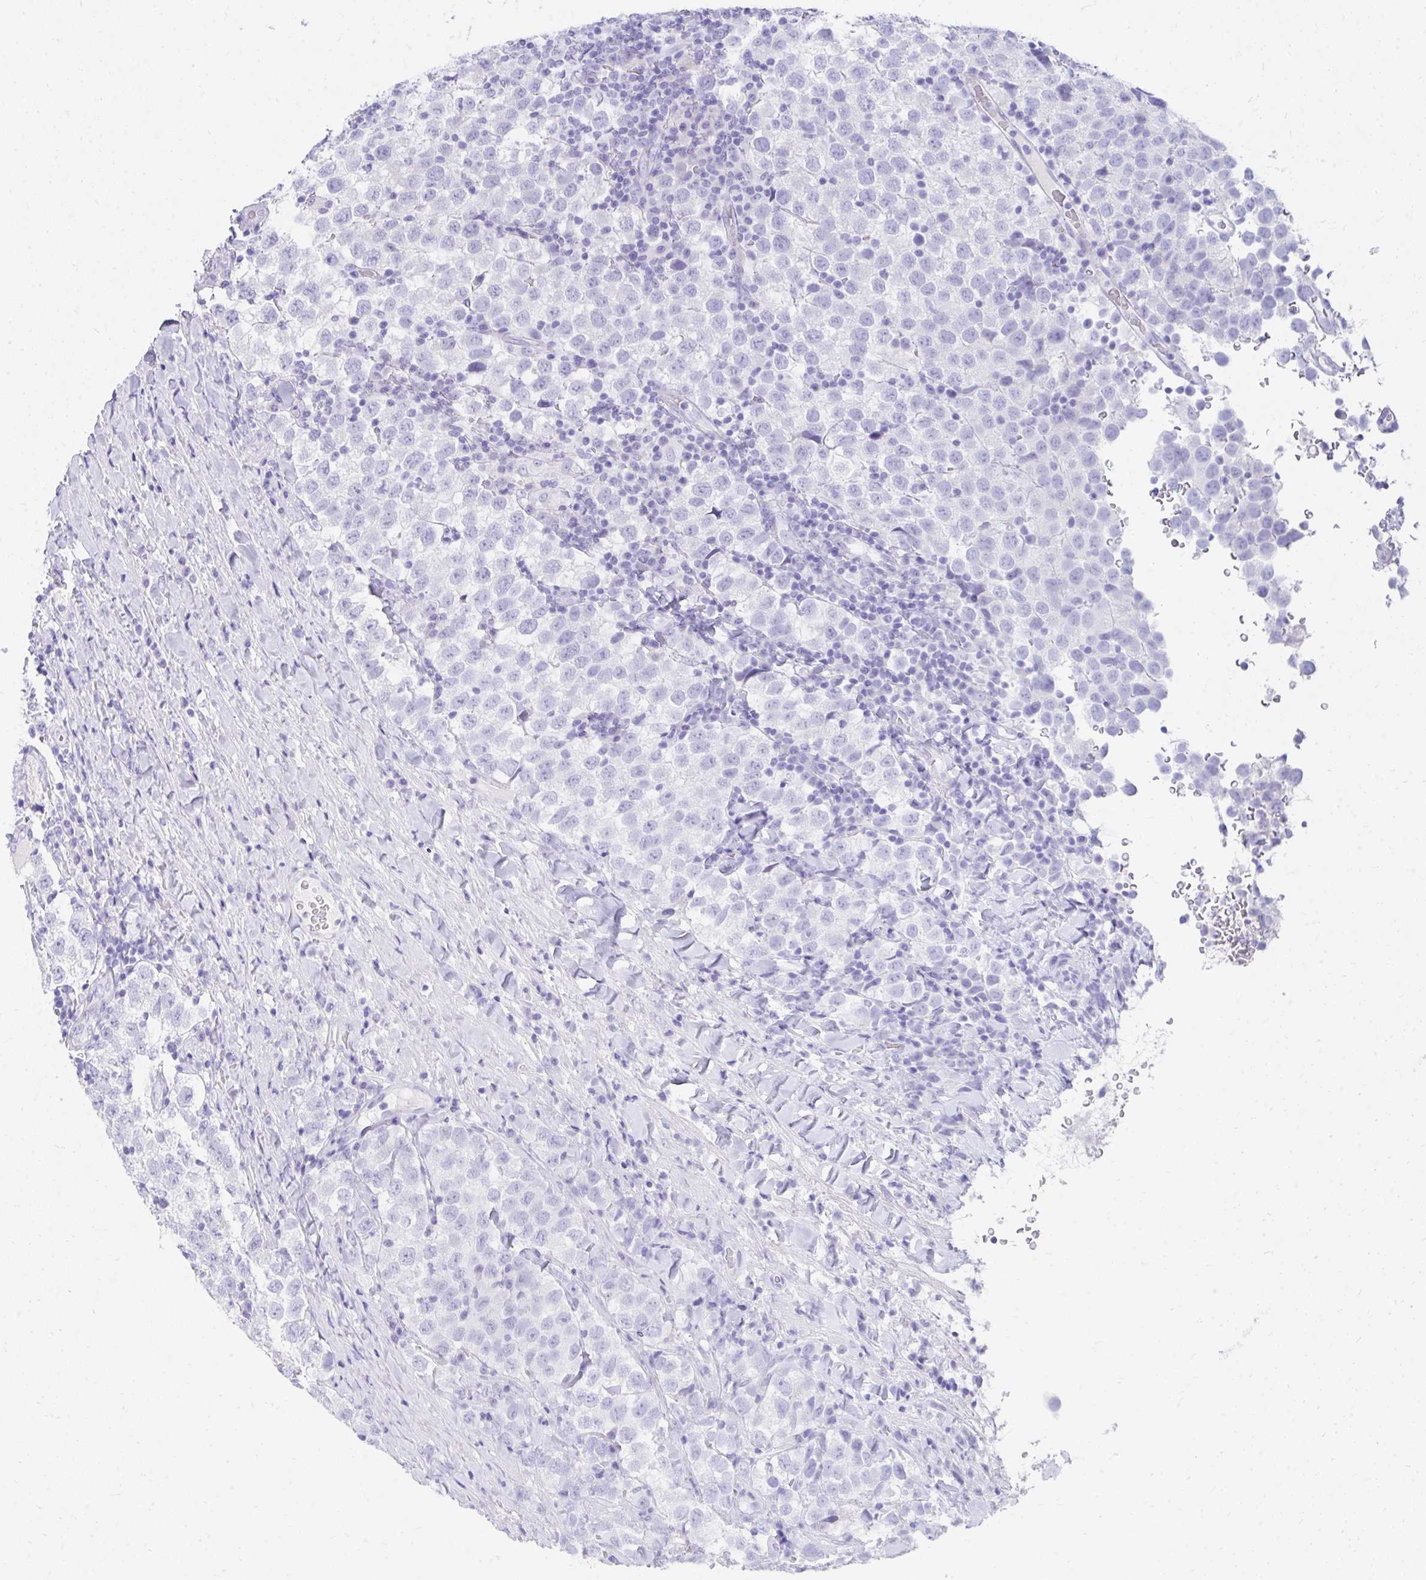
{"staining": {"intensity": "negative", "quantity": "none", "location": "none"}, "tissue": "testis cancer", "cell_type": "Tumor cells", "image_type": "cancer", "snomed": [{"axis": "morphology", "description": "Seminoma, NOS"}, {"axis": "topography", "description": "Testis"}], "caption": "IHC histopathology image of human testis cancer (seminoma) stained for a protein (brown), which reveals no positivity in tumor cells.", "gene": "SEC14L3", "patient": {"sex": "male", "age": 34}}